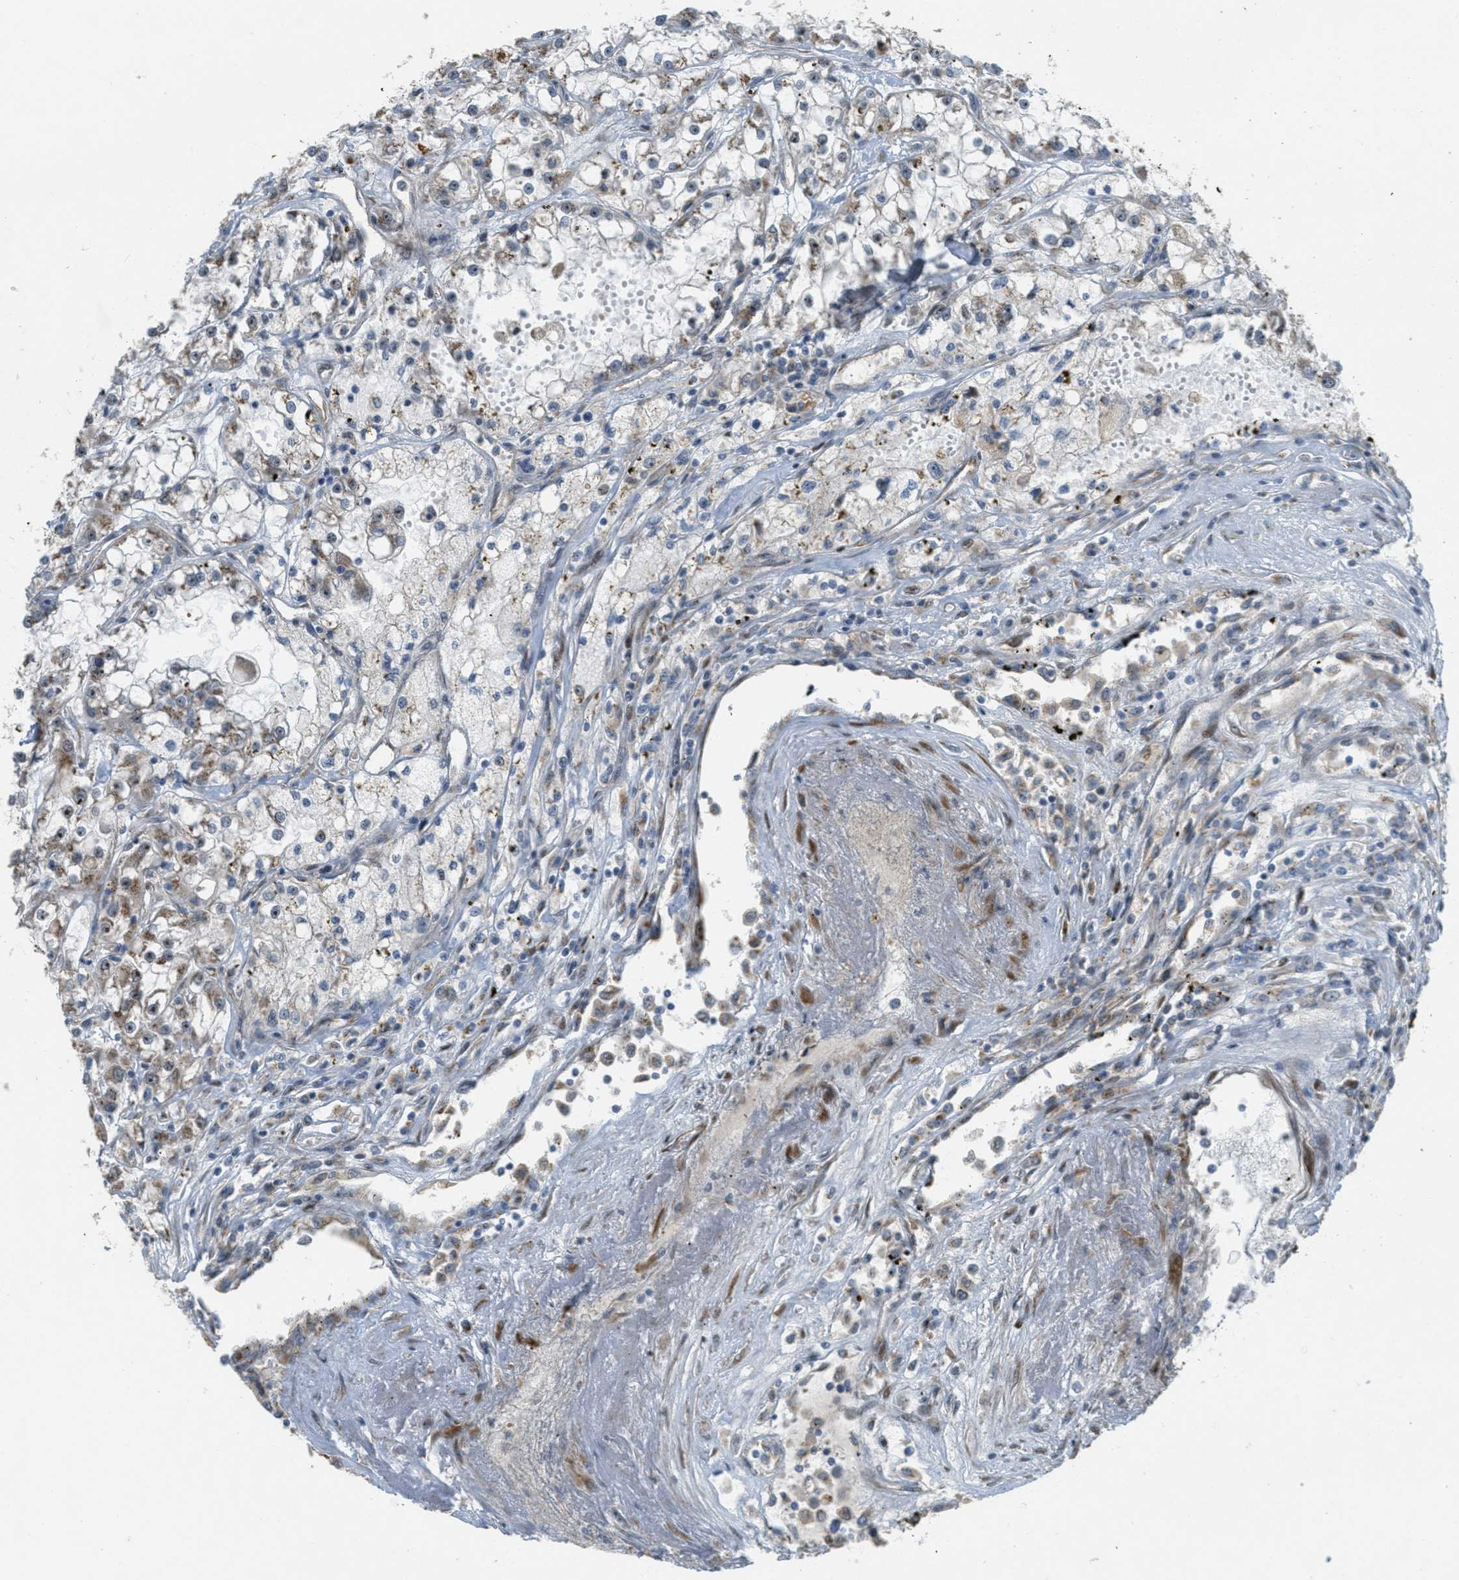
{"staining": {"intensity": "weak", "quantity": "25%-75%", "location": "cytoplasmic/membranous"}, "tissue": "renal cancer", "cell_type": "Tumor cells", "image_type": "cancer", "snomed": [{"axis": "morphology", "description": "Adenocarcinoma, NOS"}, {"axis": "topography", "description": "Kidney"}], "caption": "Adenocarcinoma (renal) was stained to show a protein in brown. There is low levels of weak cytoplasmic/membranous positivity in about 25%-75% of tumor cells. (DAB IHC with brightfield microscopy, high magnification).", "gene": "ZFPL1", "patient": {"sex": "female", "age": 52}}